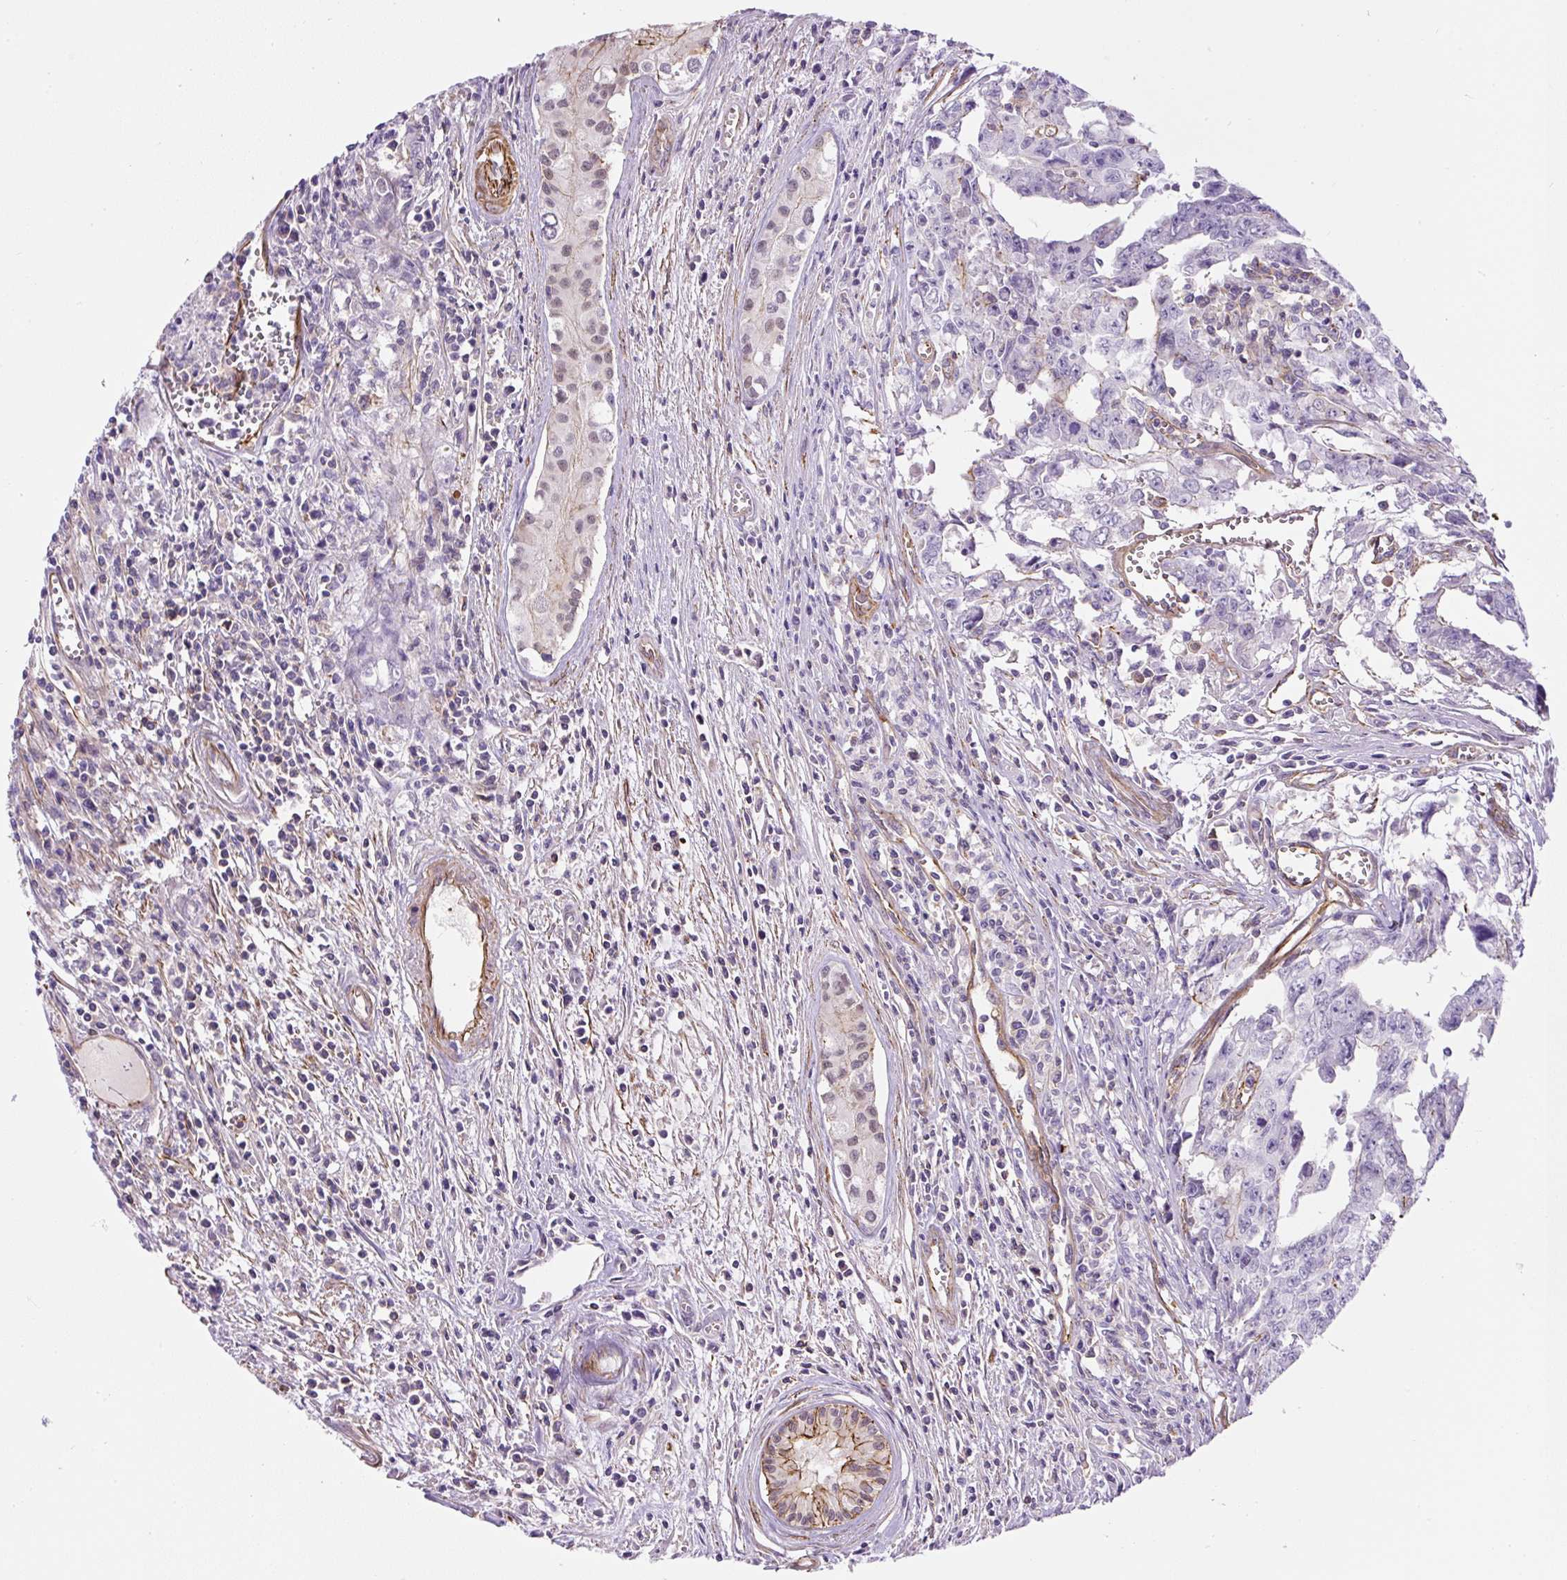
{"staining": {"intensity": "negative", "quantity": "none", "location": "none"}, "tissue": "testis cancer", "cell_type": "Tumor cells", "image_type": "cancer", "snomed": [{"axis": "morphology", "description": "Carcinoma, Embryonal, NOS"}, {"axis": "topography", "description": "Testis"}], "caption": "DAB immunohistochemical staining of embryonal carcinoma (testis) reveals no significant expression in tumor cells. (DAB (3,3'-diaminobenzidine) immunohistochemistry with hematoxylin counter stain).", "gene": "B3GALT5", "patient": {"sex": "male", "age": 24}}